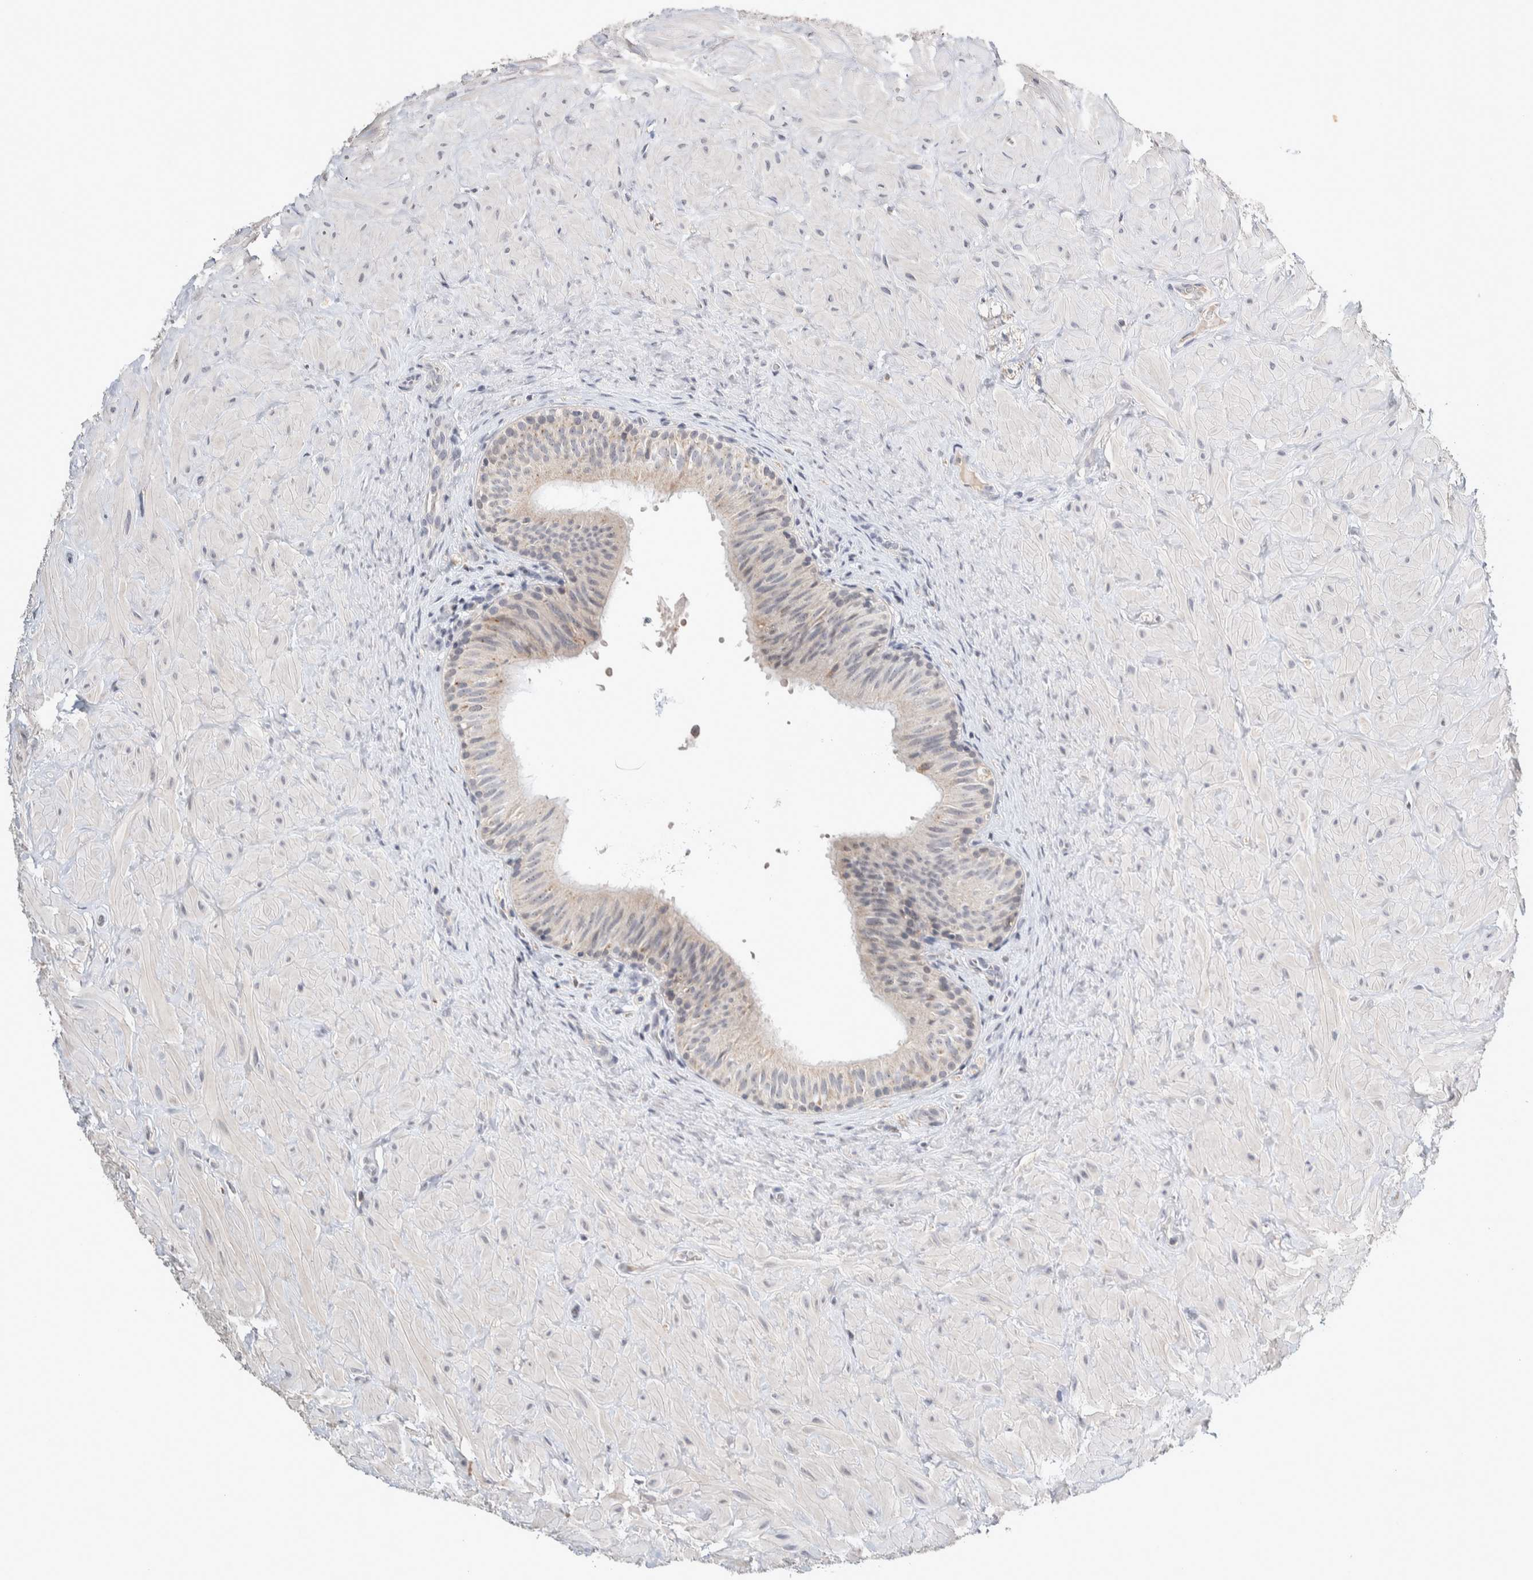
{"staining": {"intensity": "weak", "quantity": "<25%", "location": "cytoplasmic/membranous"}, "tissue": "epididymis", "cell_type": "Glandular cells", "image_type": "normal", "snomed": [{"axis": "morphology", "description": "Normal tissue, NOS"}, {"axis": "topography", "description": "Soft tissue"}, {"axis": "topography", "description": "Epididymis"}], "caption": "IHC of benign human epididymis demonstrates no positivity in glandular cells.", "gene": "CRAT", "patient": {"sex": "male", "age": 26}}